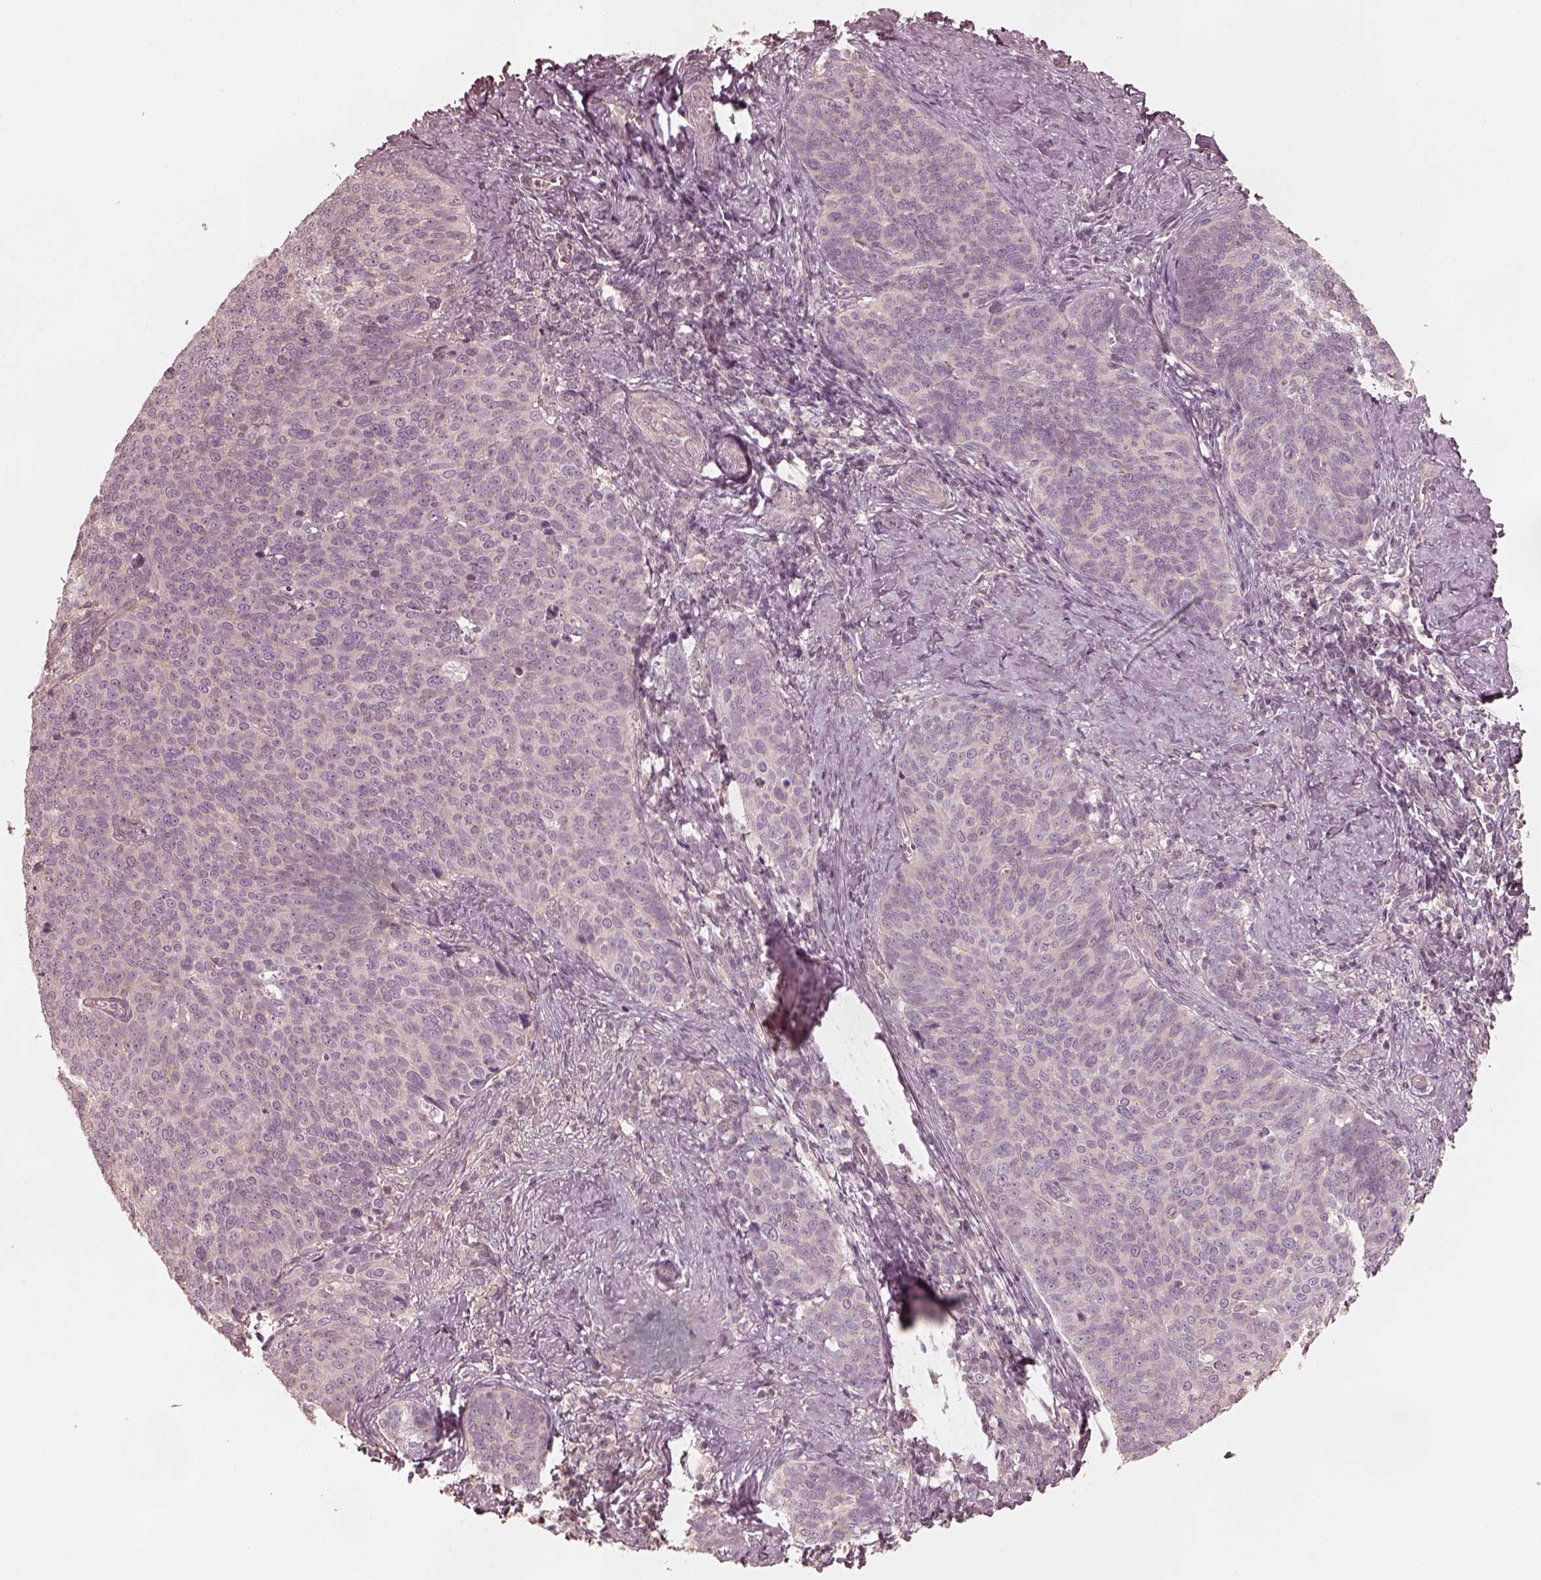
{"staining": {"intensity": "negative", "quantity": "none", "location": "none"}, "tissue": "cervical cancer", "cell_type": "Tumor cells", "image_type": "cancer", "snomed": [{"axis": "morphology", "description": "Normal tissue, NOS"}, {"axis": "morphology", "description": "Squamous cell carcinoma, NOS"}, {"axis": "topography", "description": "Cervix"}], "caption": "High power microscopy histopathology image of an immunohistochemistry histopathology image of cervical squamous cell carcinoma, revealing no significant positivity in tumor cells. (Immunohistochemistry (ihc), brightfield microscopy, high magnification).", "gene": "KIF5C", "patient": {"sex": "female", "age": 39}}